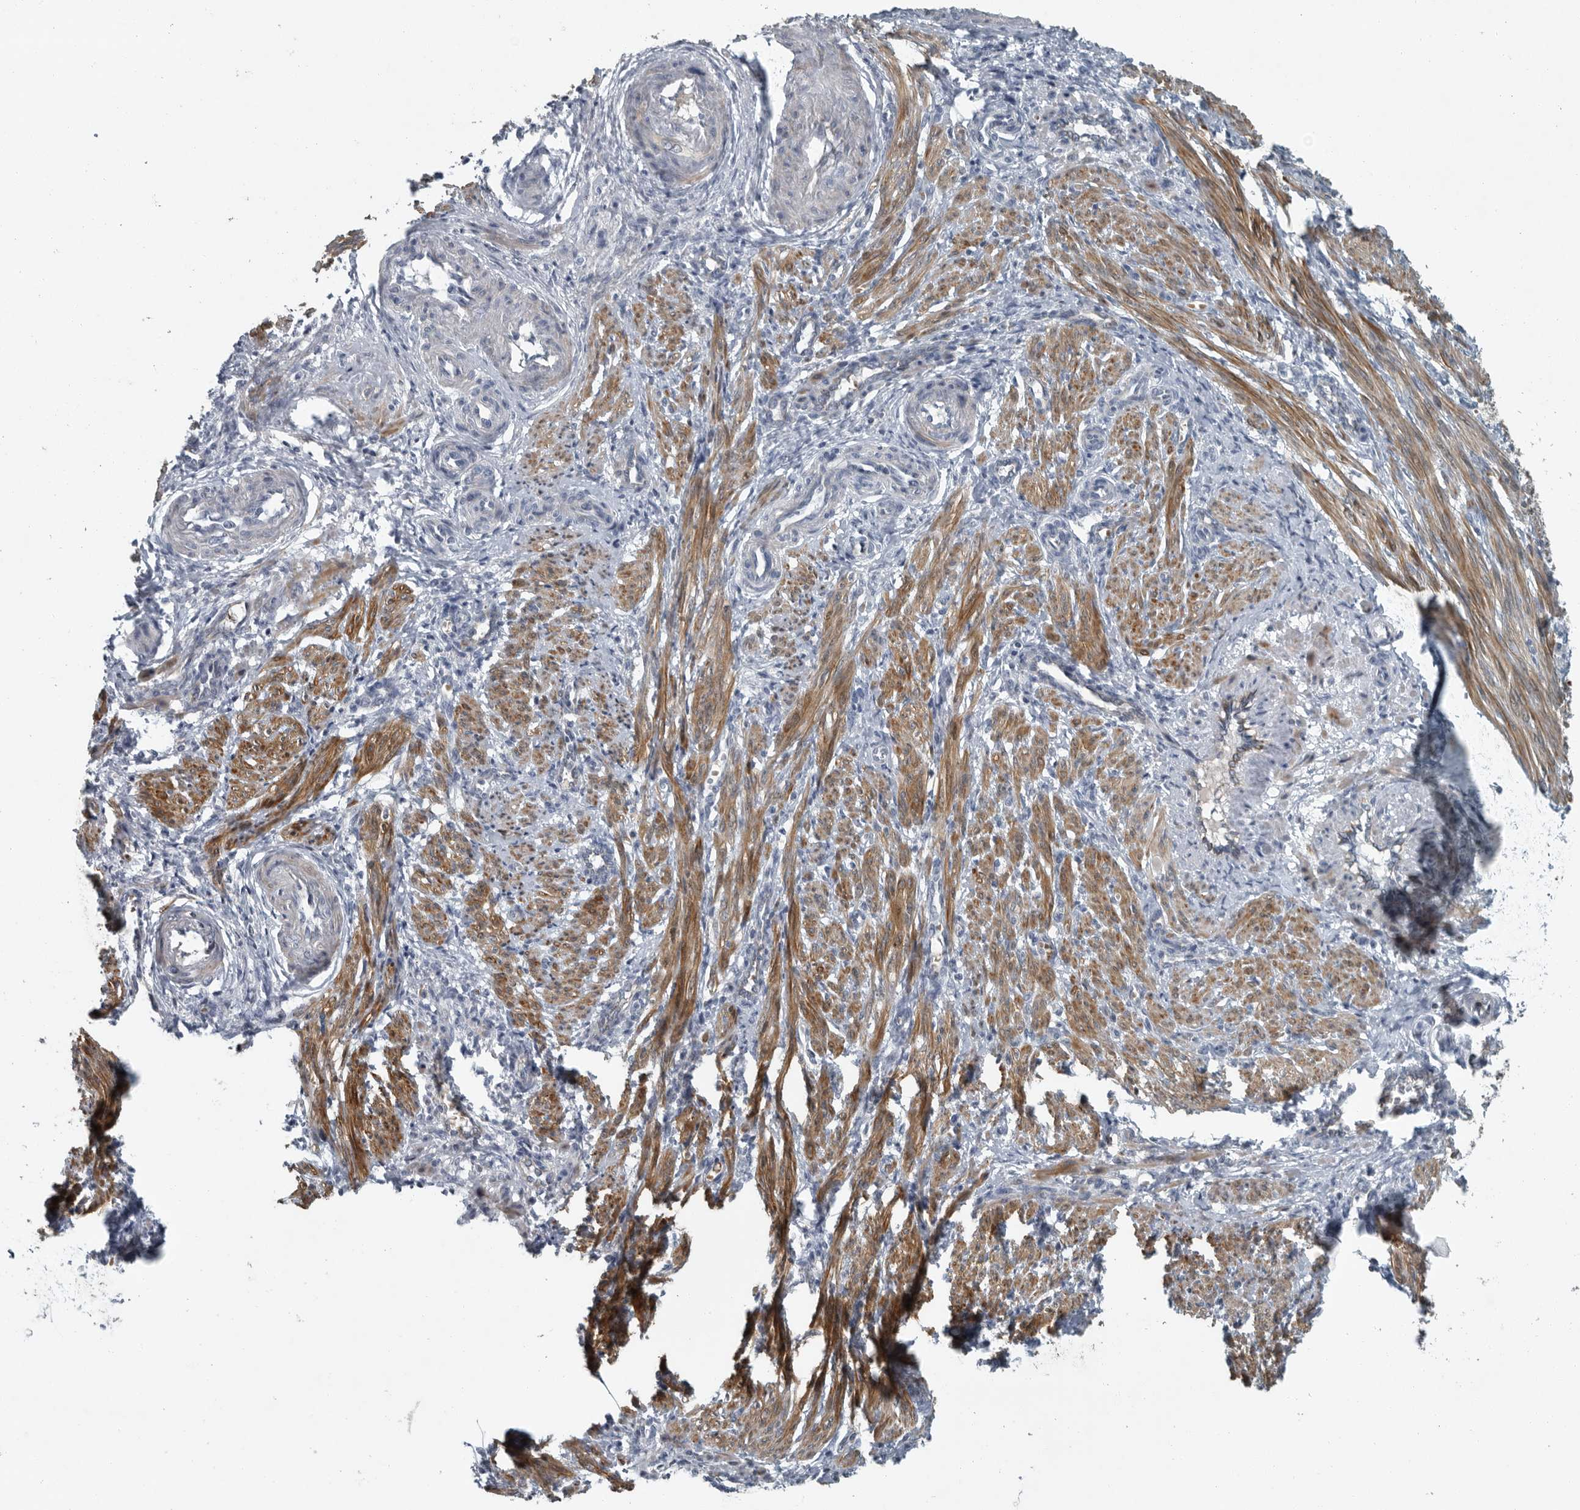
{"staining": {"intensity": "moderate", "quantity": ">75%", "location": "cytoplasmic/membranous"}, "tissue": "smooth muscle", "cell_type": "Smooth muscle cells", "image_type": "normal", "snomed": [{"axis": "morphology", "description": "Normal tissue, NOS"}, {"axis": "topography", "description": "Endometrium"}], "caption": "Smooth muscle cells display medium levels of moderate cytoplasmic/membranous staining in about >75% of cells in normal human smooth muscle. (DAB (3,3'-diaminobenzidine) IHC, brown staining for protein, blue staining for nuclei).", "gene": "MPP3", "patient": {"sex": "female", "age": 33}}